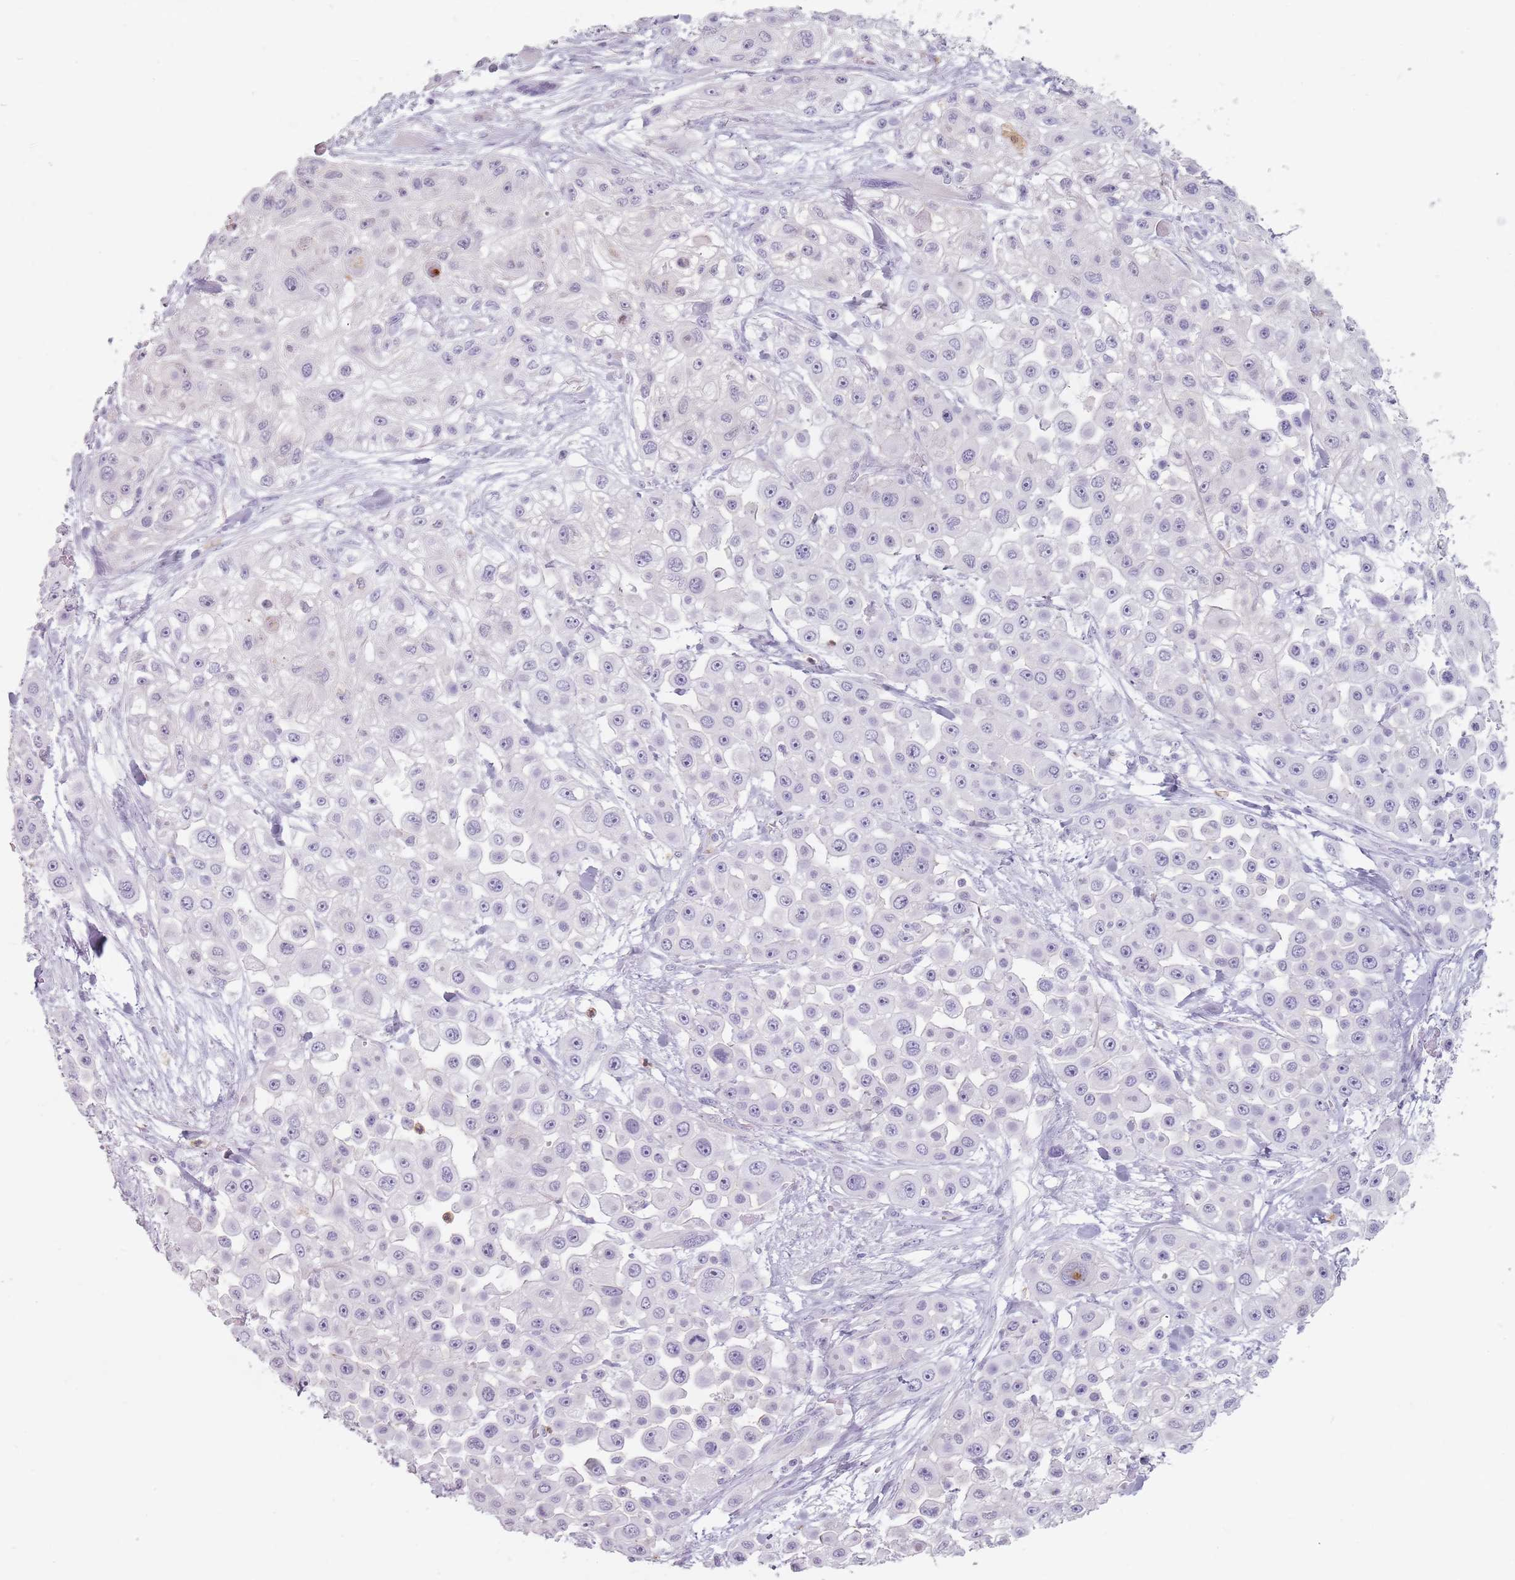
{"staining": {"intensity": "negative", "quantity": "none", "location": "none"}, "tissue": "skin cancer", "cell_type": "Tumor cells", "image_type": "cancer", "snomed": [{"axis": "morphology", "description": "Squamous cell carcinoma, NOS"}, {"axis": "topography", "description": "Skin"}], "caption": "Immunohistochemistry (IHC) of human skin cancer (squamous cell carcinoma) exhibits no staining in tumor cells. (DAB immunohistochemistry (IHC), high magnification).", "gene": "ZNF584", "patient": {"sex": "male", "age": 67}}